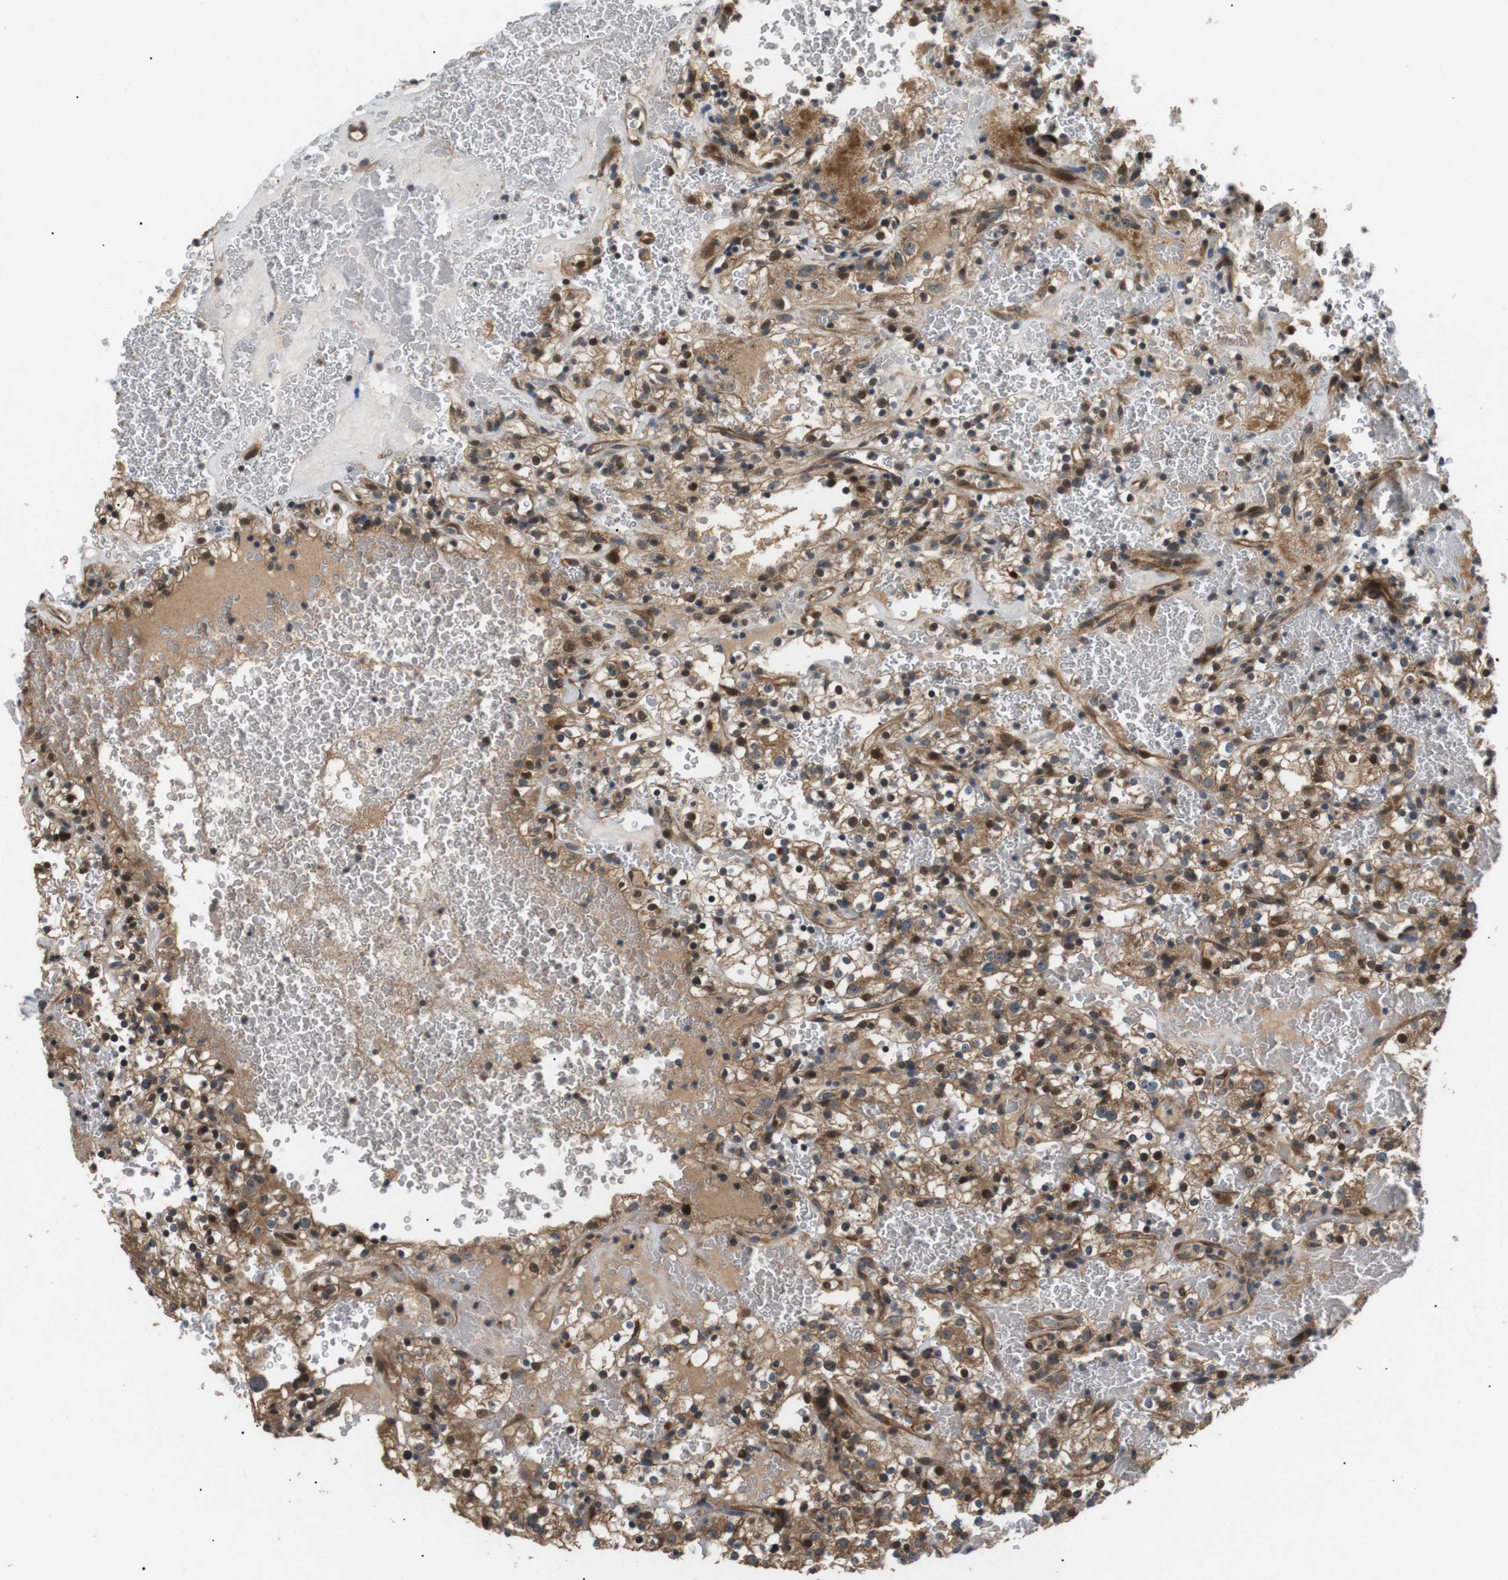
{"staining": {"intensity": "moderate", "quantity": ">75%", "location": "cytoplasmic/membranous"}, "tissue": "renal cancer", "cell_type": "Tumor cells", "image_type": "cancer", "snomed": [{"axis": "morphology", "description": "Normal tissue, NOS"}, {"axis": "morphology", "description": "Adenocarcinoma, NOS"}, {"axis": "topography", "description": "Kidney"}], "caption": "Protein analysis of adenocarcinoma (renal) tissue displays moderate cytoplasmic/membranous positivity in about >75% of tumor cells.", "gene": "HSPA13", "patient": {"sex": "female", "age": 72}}